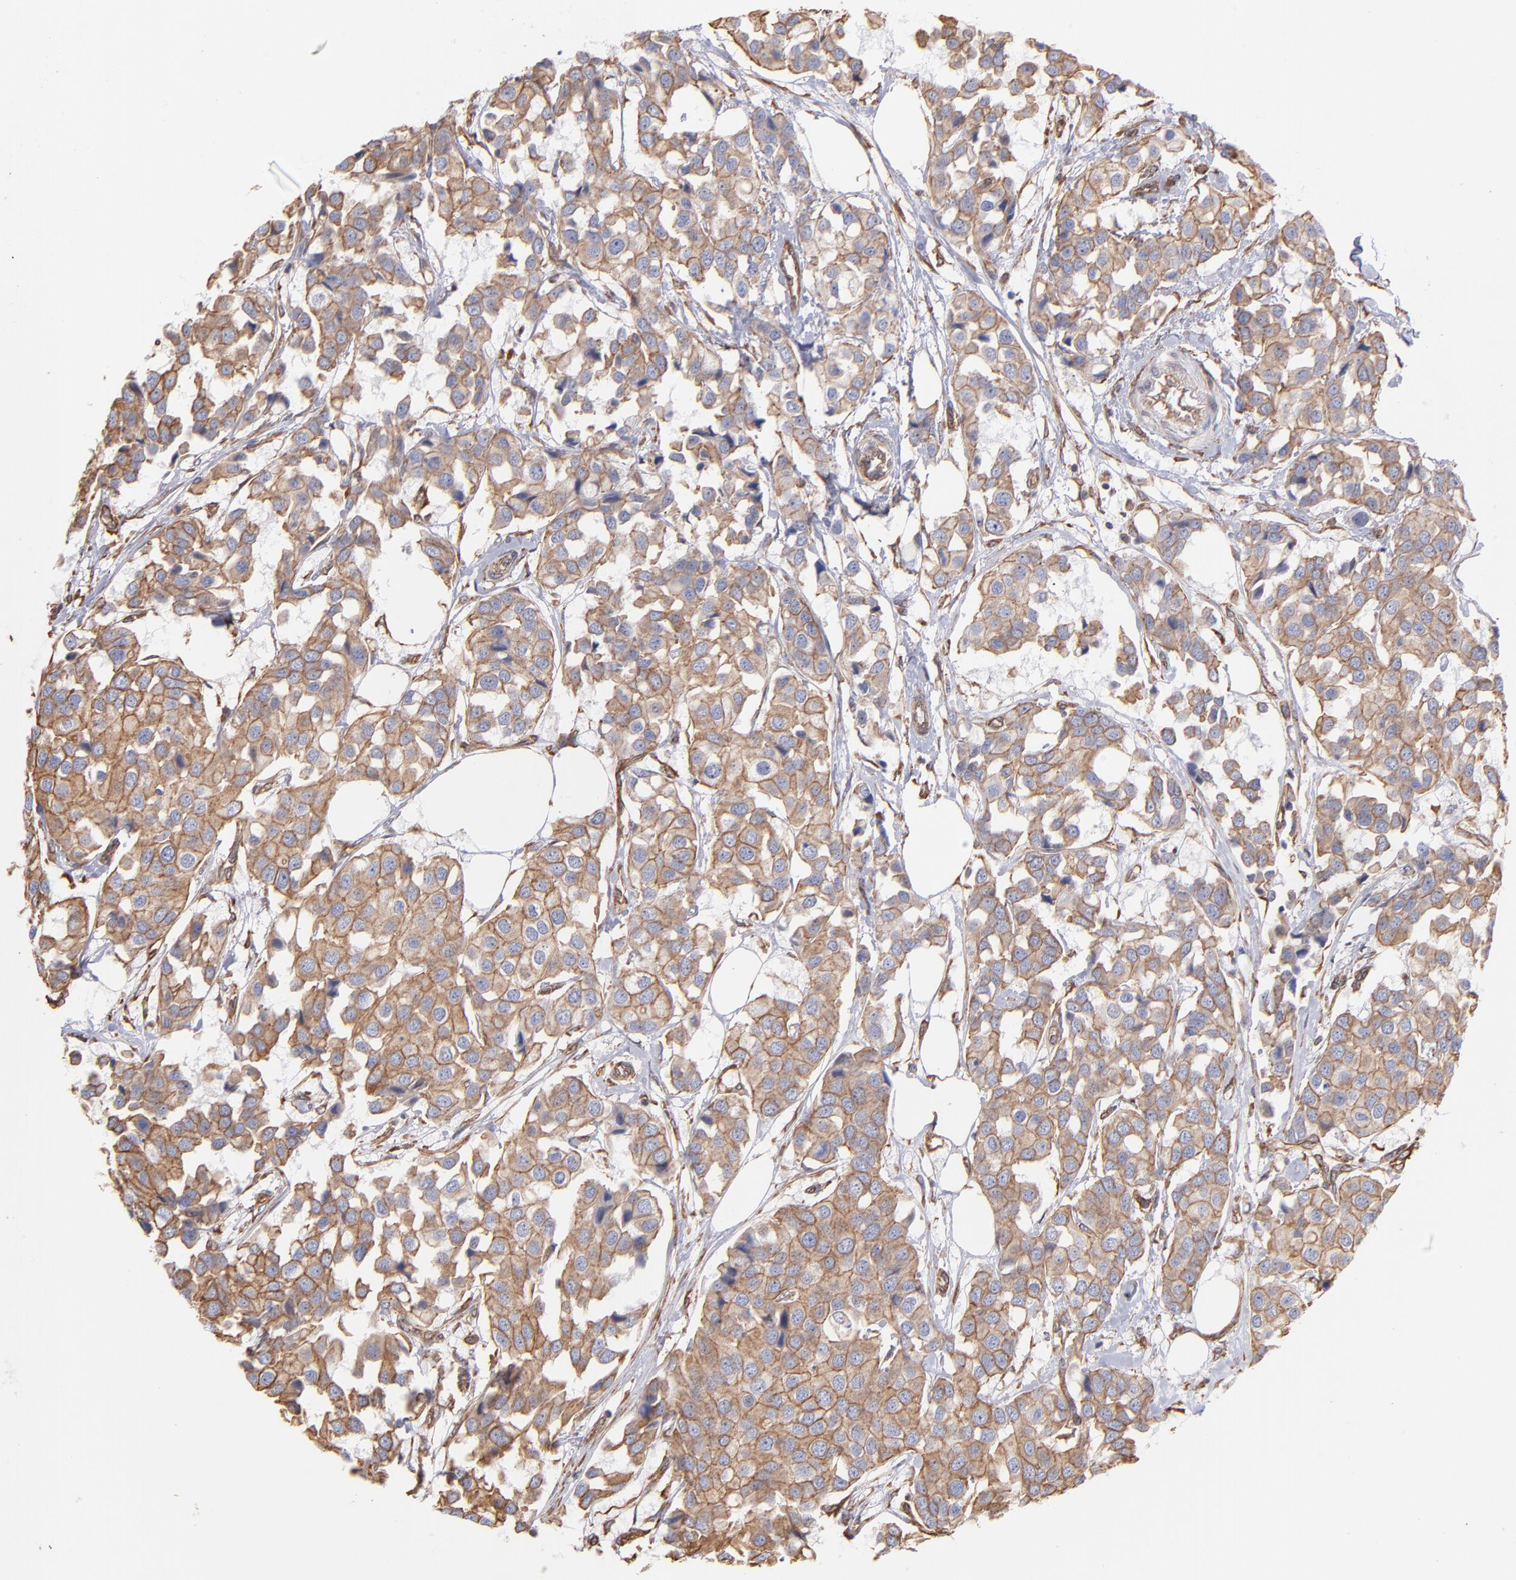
{"staining": {"intensity": "moderate", "quantity": ">75%", "location": "cytoplasmic/membranous"}, "tissue": "breast cancer", "cell_type": "Tumor cells", "image_type": "cancer", "snomed": [{"axis": "morphology", "description": "Duct carcinoma"}, {"axis": "topography", "description": "Breast"}], "caption": "A medium amount of moderate cytoplasmic/membranous positivity is seen in approximately >75% of tumor cells in invasive ductal carcinoma (breast) tissue. (DAB IHC with brightfield microscopy, high magnification).", "gene": "PLEC", "patient": {"sex": "female", "age": 80}}